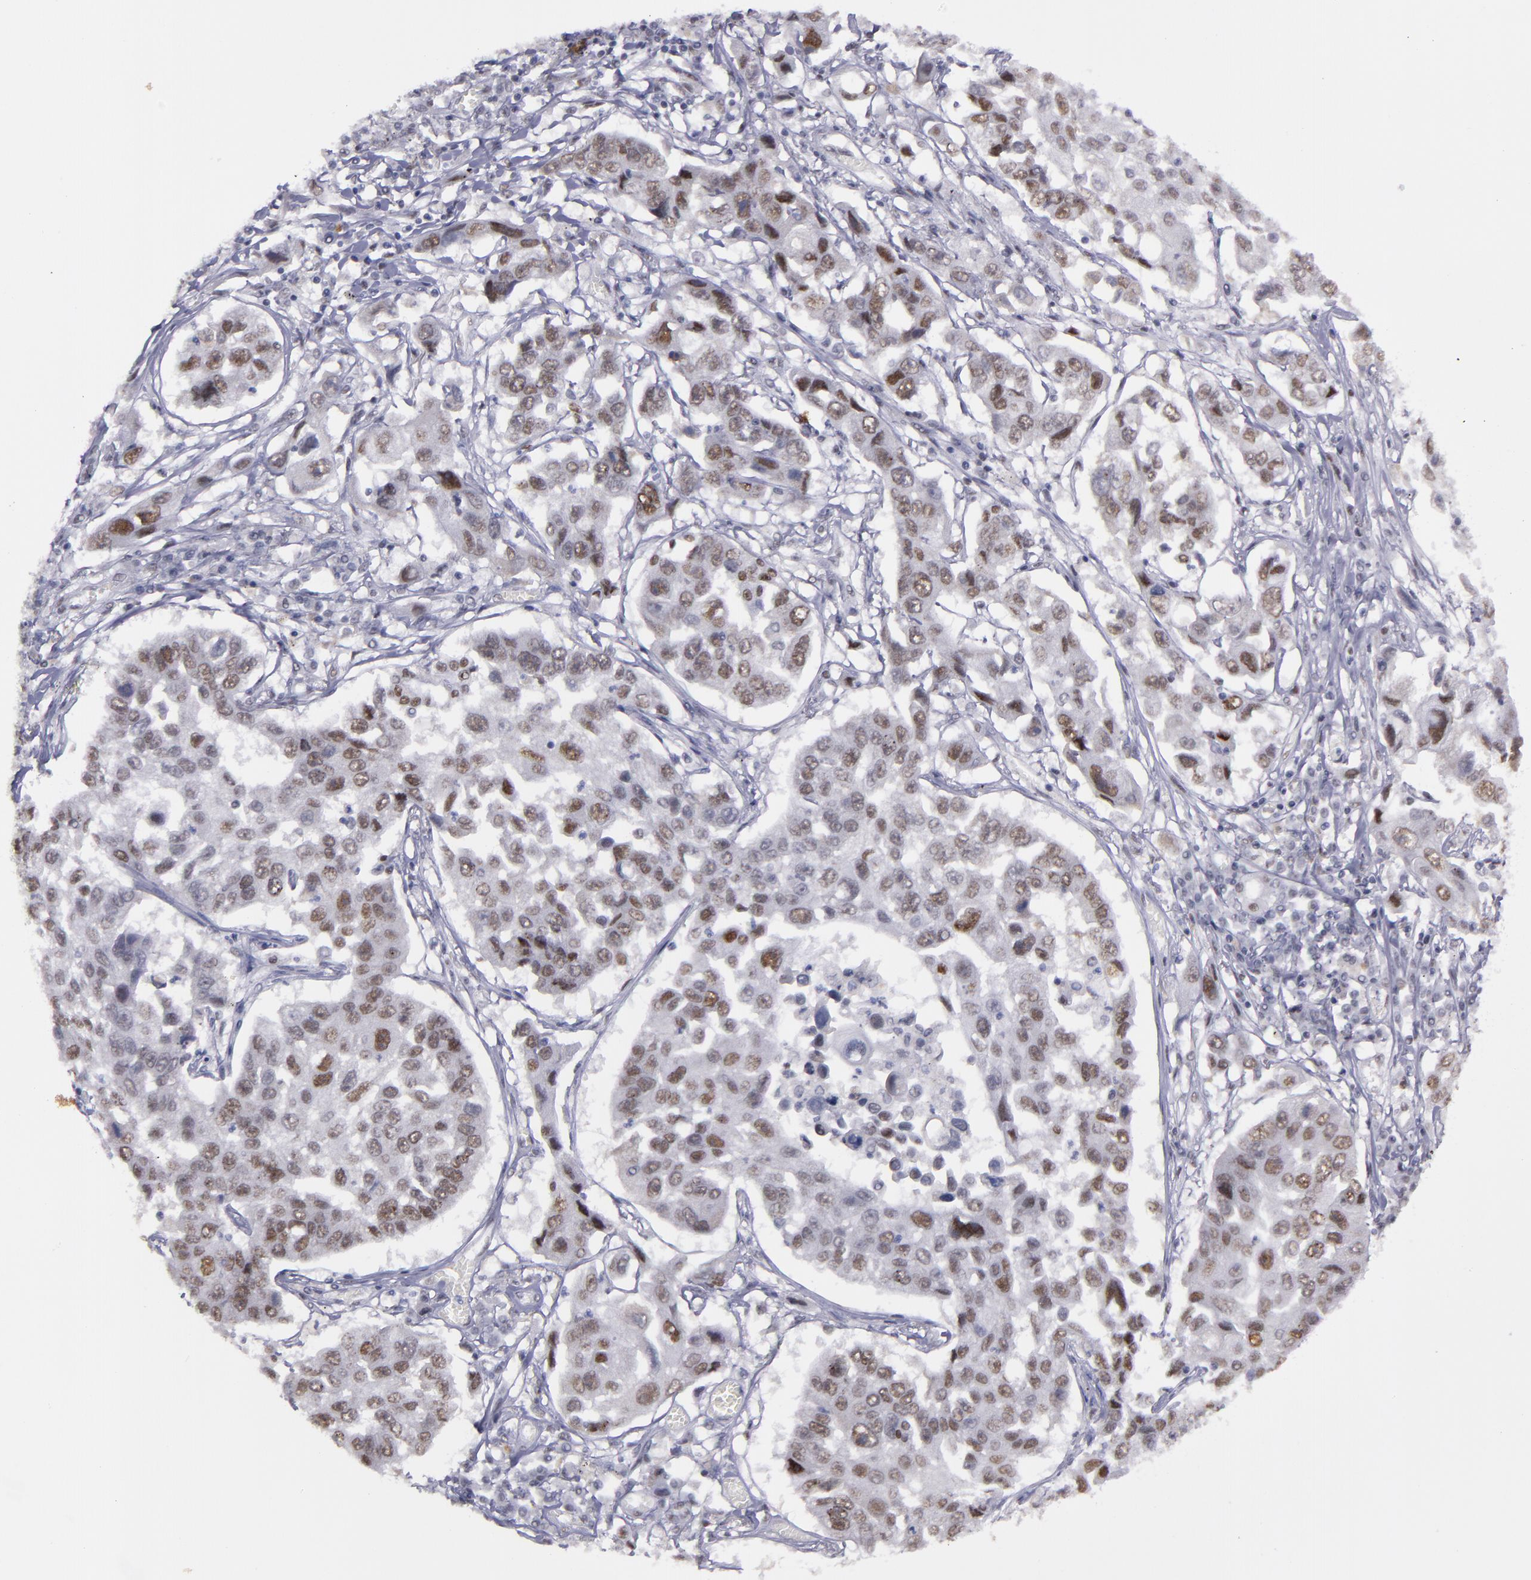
{"staining": {"intensity": "moderate", "quantity": "25%-75%", "location": "nuclear"}, "tissue": "lung cancer", "cell_type": "Tumor cells", "image_type": "cancer", "snomed": [{"axis": "morphology", "description": "Squamous cell carcinoma, NOS"}, {"axis": "topography", "description": "Lung"}], "caption": "A histopathology image of human lung cancer (squamous cell carcinoma) stained for a protein exhibits moderate nuclear brown staining in tumor cells.", "gene": "OTUB2", "patient": {"sex": "male", "age": 71}}